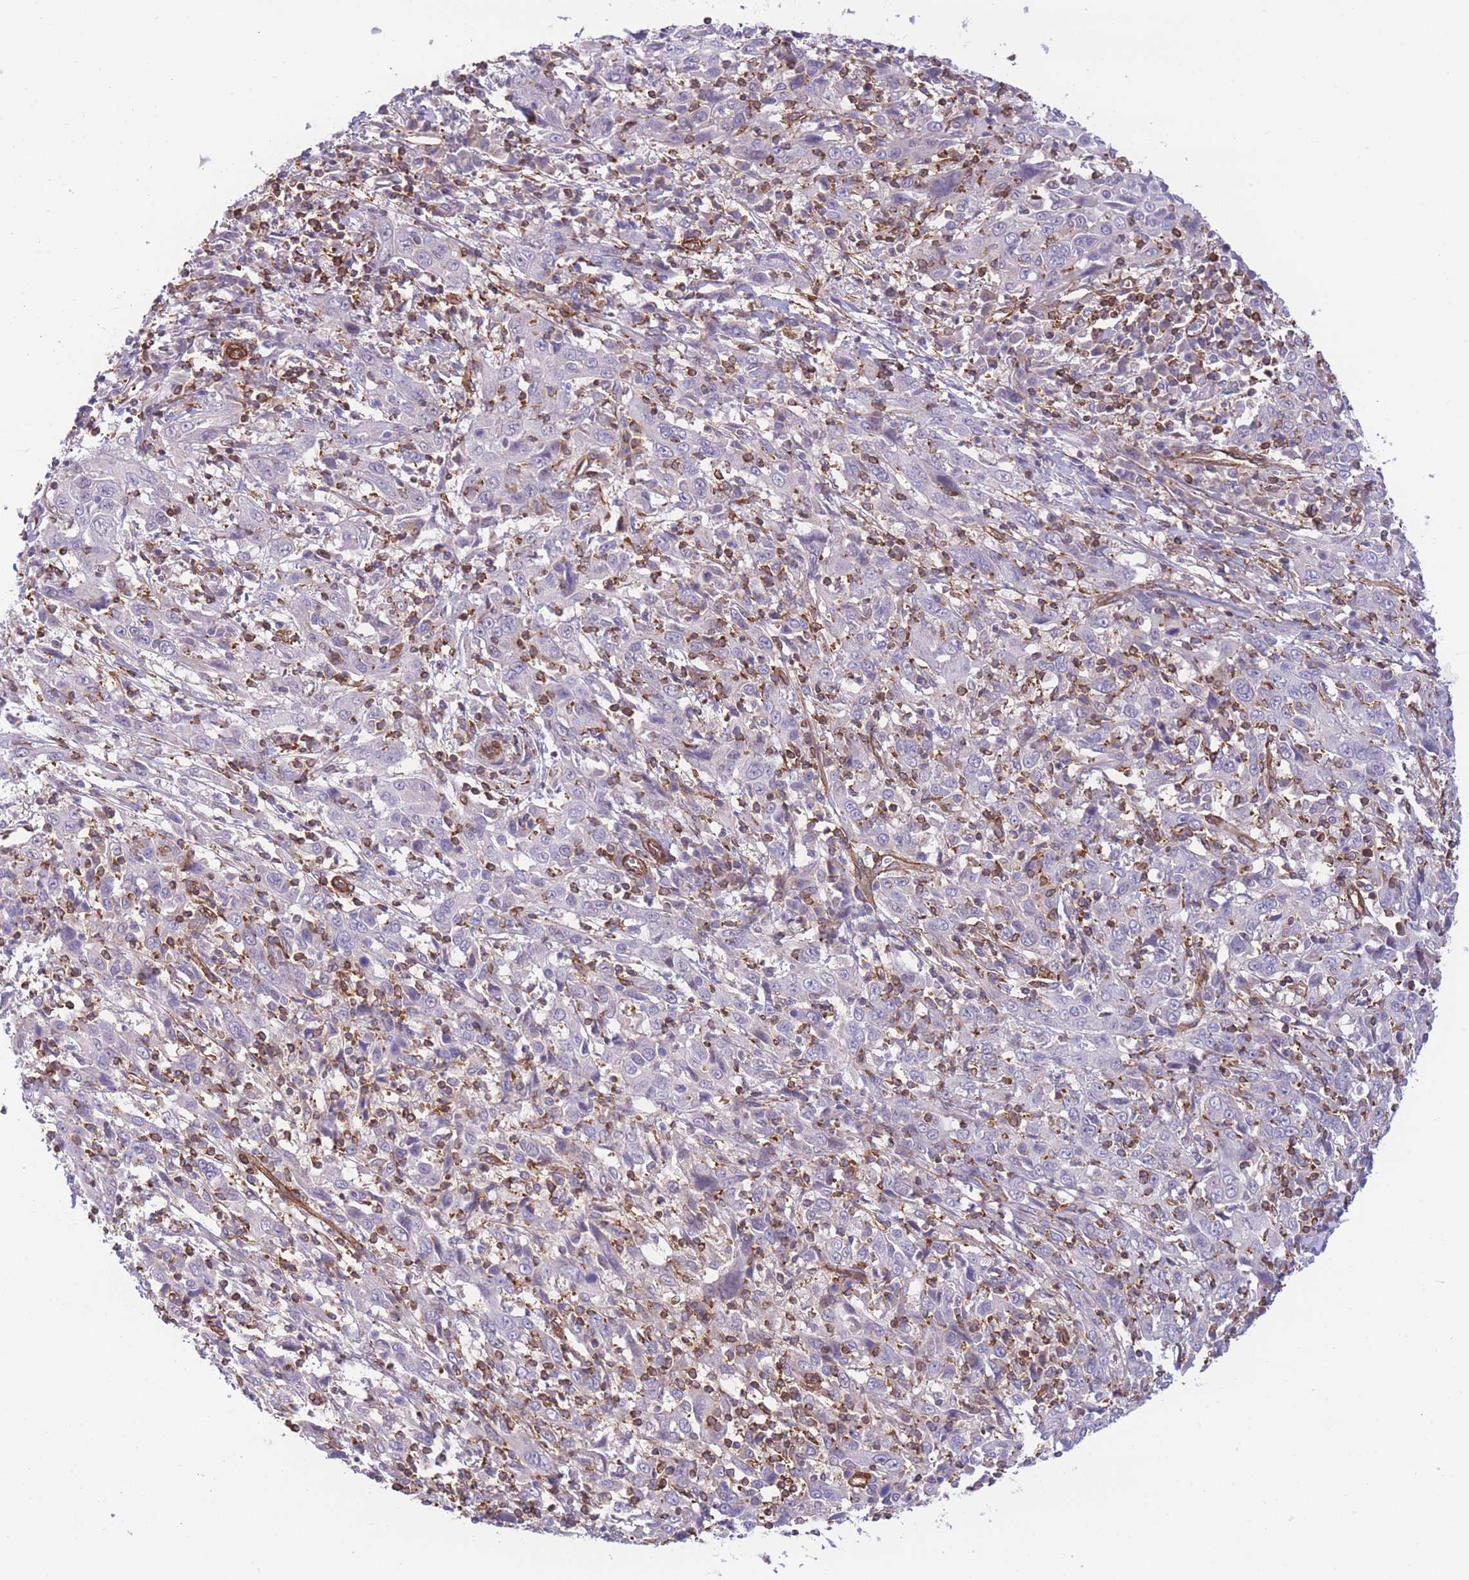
{"staining": {"intensity": "negative", "quantity": "none", "location": "none"}, "tissue": "cervical cancer", "cell_type": "Tumor cells", "image_type": "cancer", "snomed": [{"axis": "morphology", "description": "Squamous cell carcinoma, NOS"}, {"axis": "topography", "description": "Cervix"}], "caption": "Cervical cancer (squamous cell carcinoma) was stained to show a protein in brown. There is no significant expression in tumor cells. The staining was performed using DAB to visualize the protein expression in brown, while the nuclei were stained in blue with hematoxylin (Magnification: 20x).", "gene": "CDC25B", "patient": {"sex": "female", "age": 46}}